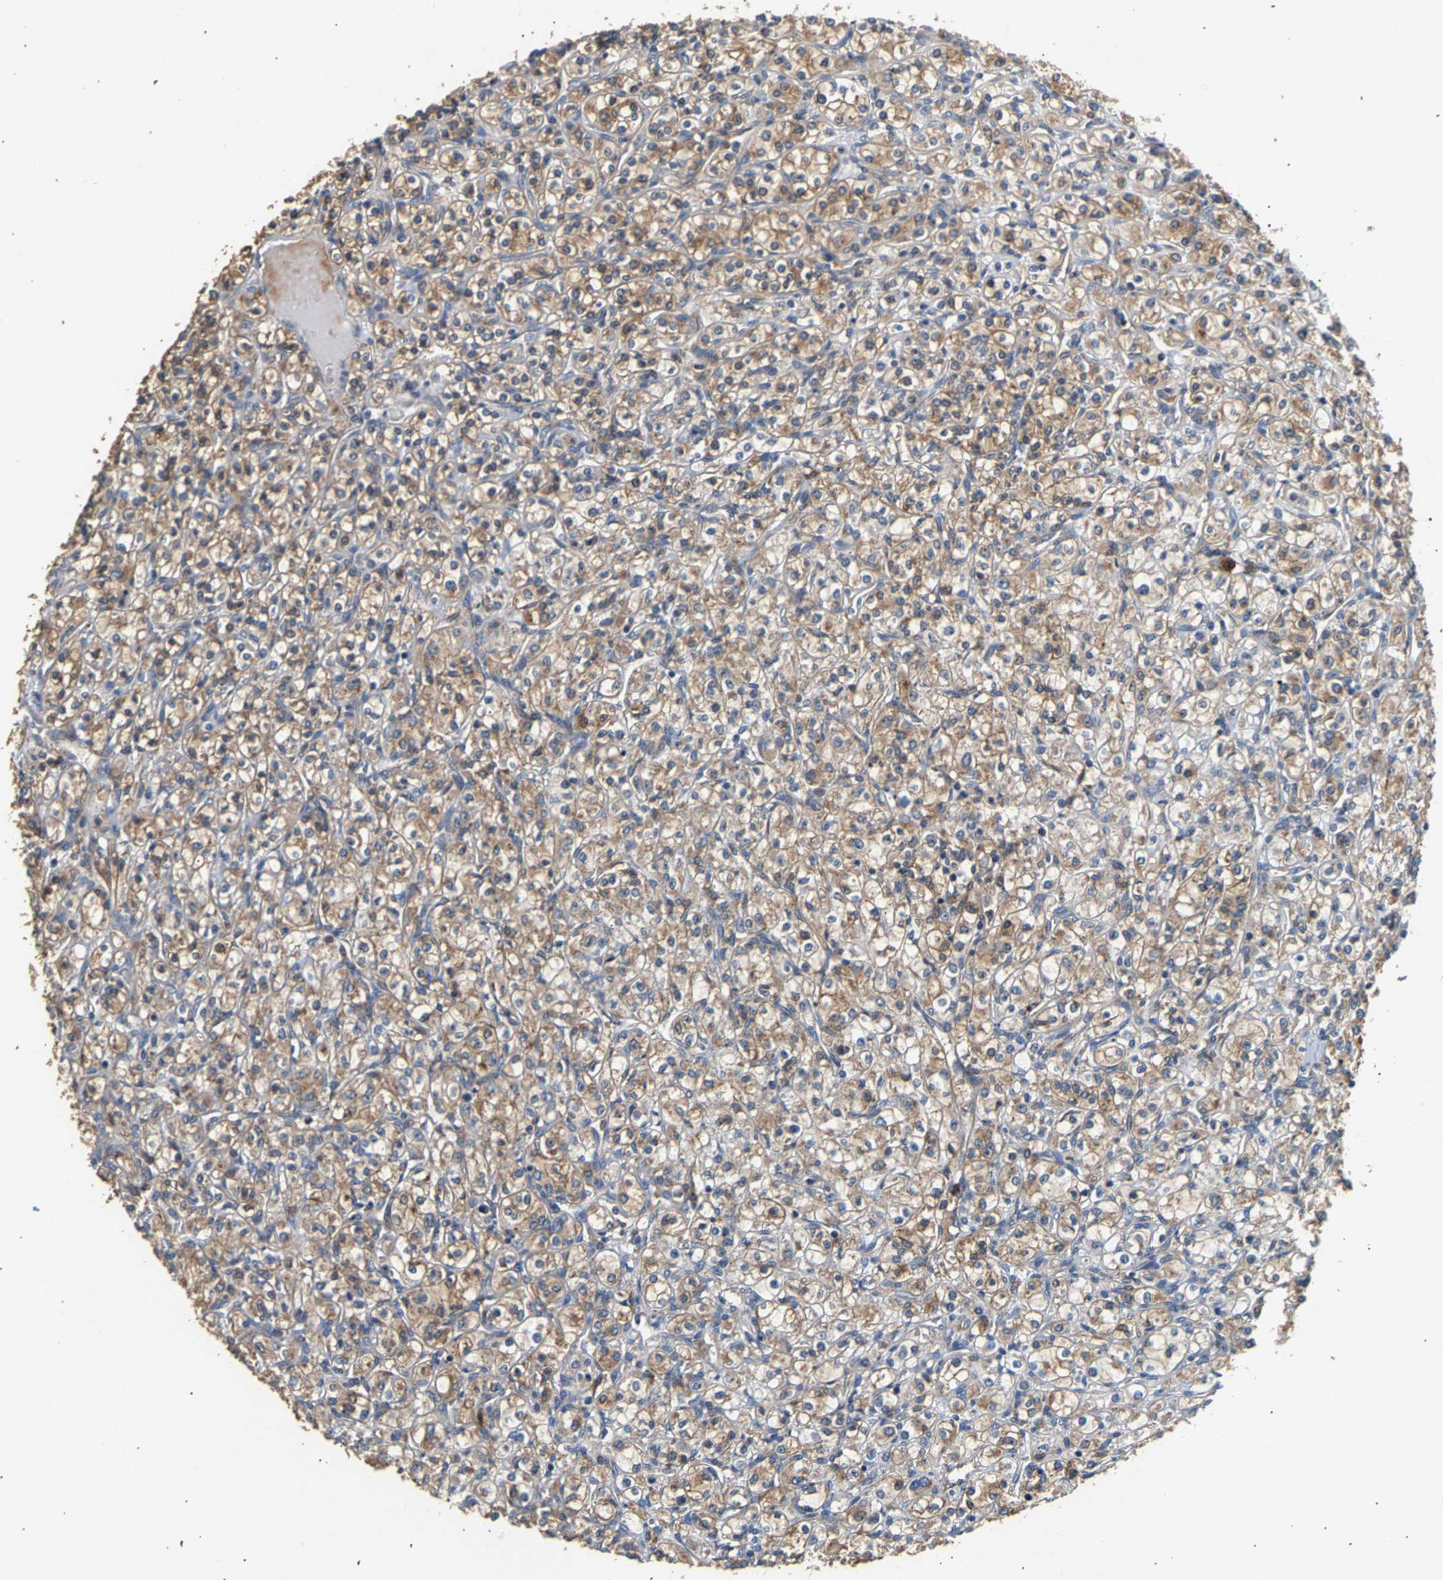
{"staining": {"intensity": "moderate", "quantity": ">75%", "location": "cytoplasmic/membranous"}, "tissue": "renal cancer", "cell_type": "Tumor cells", "image_type": "cancer", "snomed": [{"axis": "morphology", "description": "Adenocarcinoma, NOS"}, {"axis": "topography", "description": "Kidney"}], "caption": "DAB immunohistochemical staining of renal adenocarcinoma reveals moderate cytoplasmic/membranous protein staining in approximately >75% of tumor cells.", "gene": "PPID", "patient": {"sex": "male", "age": 77}}